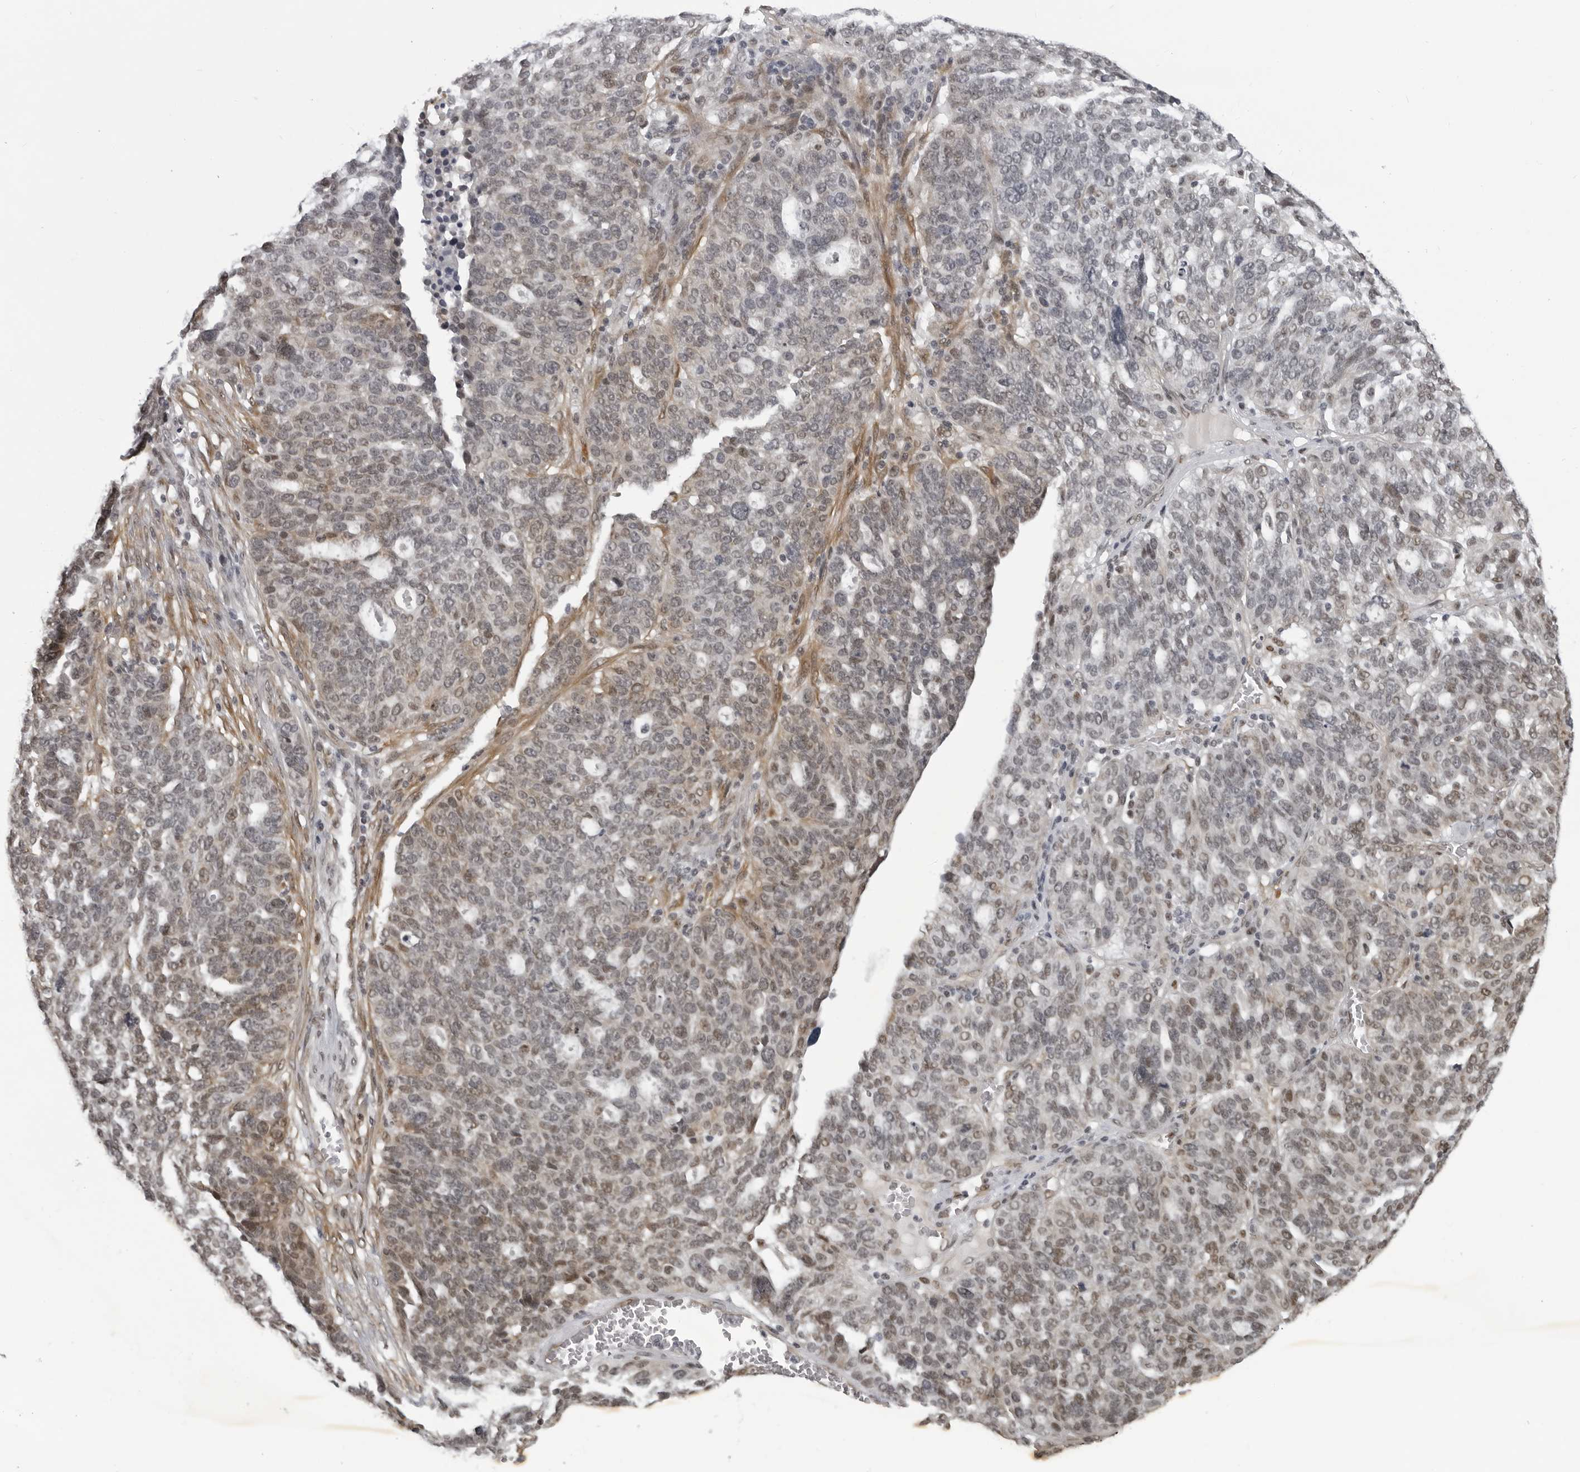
{"staining": {"intensity": "weak", "quantity": "25%-75%", "location": "nuclear"}, "tissue": "ovarian cancer", "cell_type": "Tumor cells", "image_type": "cancer", "snomed": [{"axis": "morphology", "description": "Cystadenocarcinoma, serous, NOS"}, {"axis": "topography", "description": "Ovary"}], "caption": "An IHC image of tumor tissue is shown. Protein staining in brown shows weak nuclear positivity in ovarian serous cystadenocarcinoma within tumor cells.", "gene": "MAF", "patient": {"sex": "female", "age": 59}}